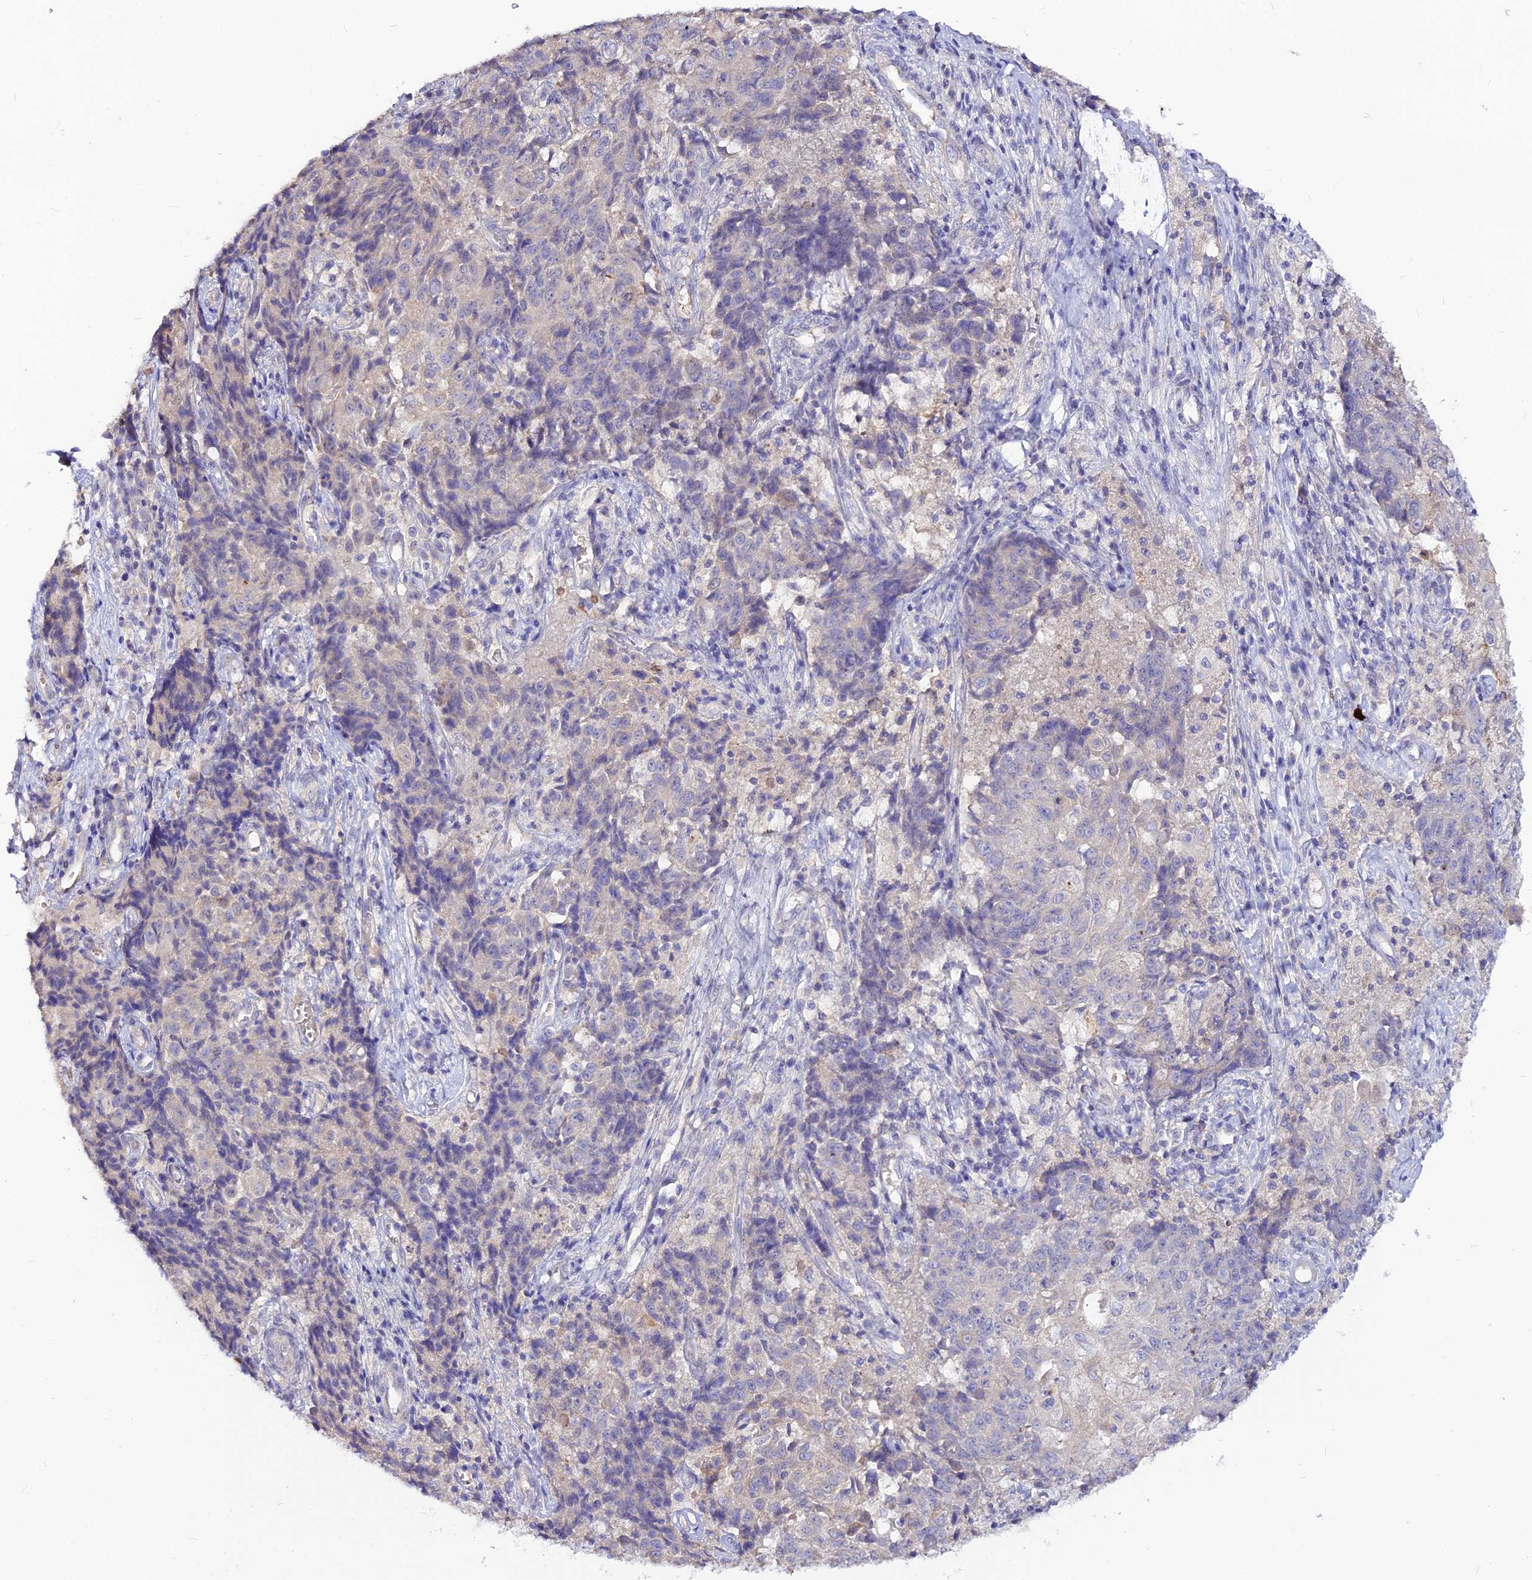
{"staining": {"intensity": "weak", "quantity": "<25%", "location": "cytoplasmic/membranous"}, "tissue": "ovarian cancer", "cell_type": "Tumor cells", "image_type": "cancer", "snomed": [{"axis": "morphology", "description": "Carcinoma, endometroid"}, {"axis": "topography", "description": "Ovary"}], "caption": "Immunohistochemistry (IHC) histopathology image of human ovarian endometroid carcinoma stained for a protein (brown), which displays no expression in tumor cells.", "gene": "CZIB", "patient": {"sex": "female", "age": 42}}